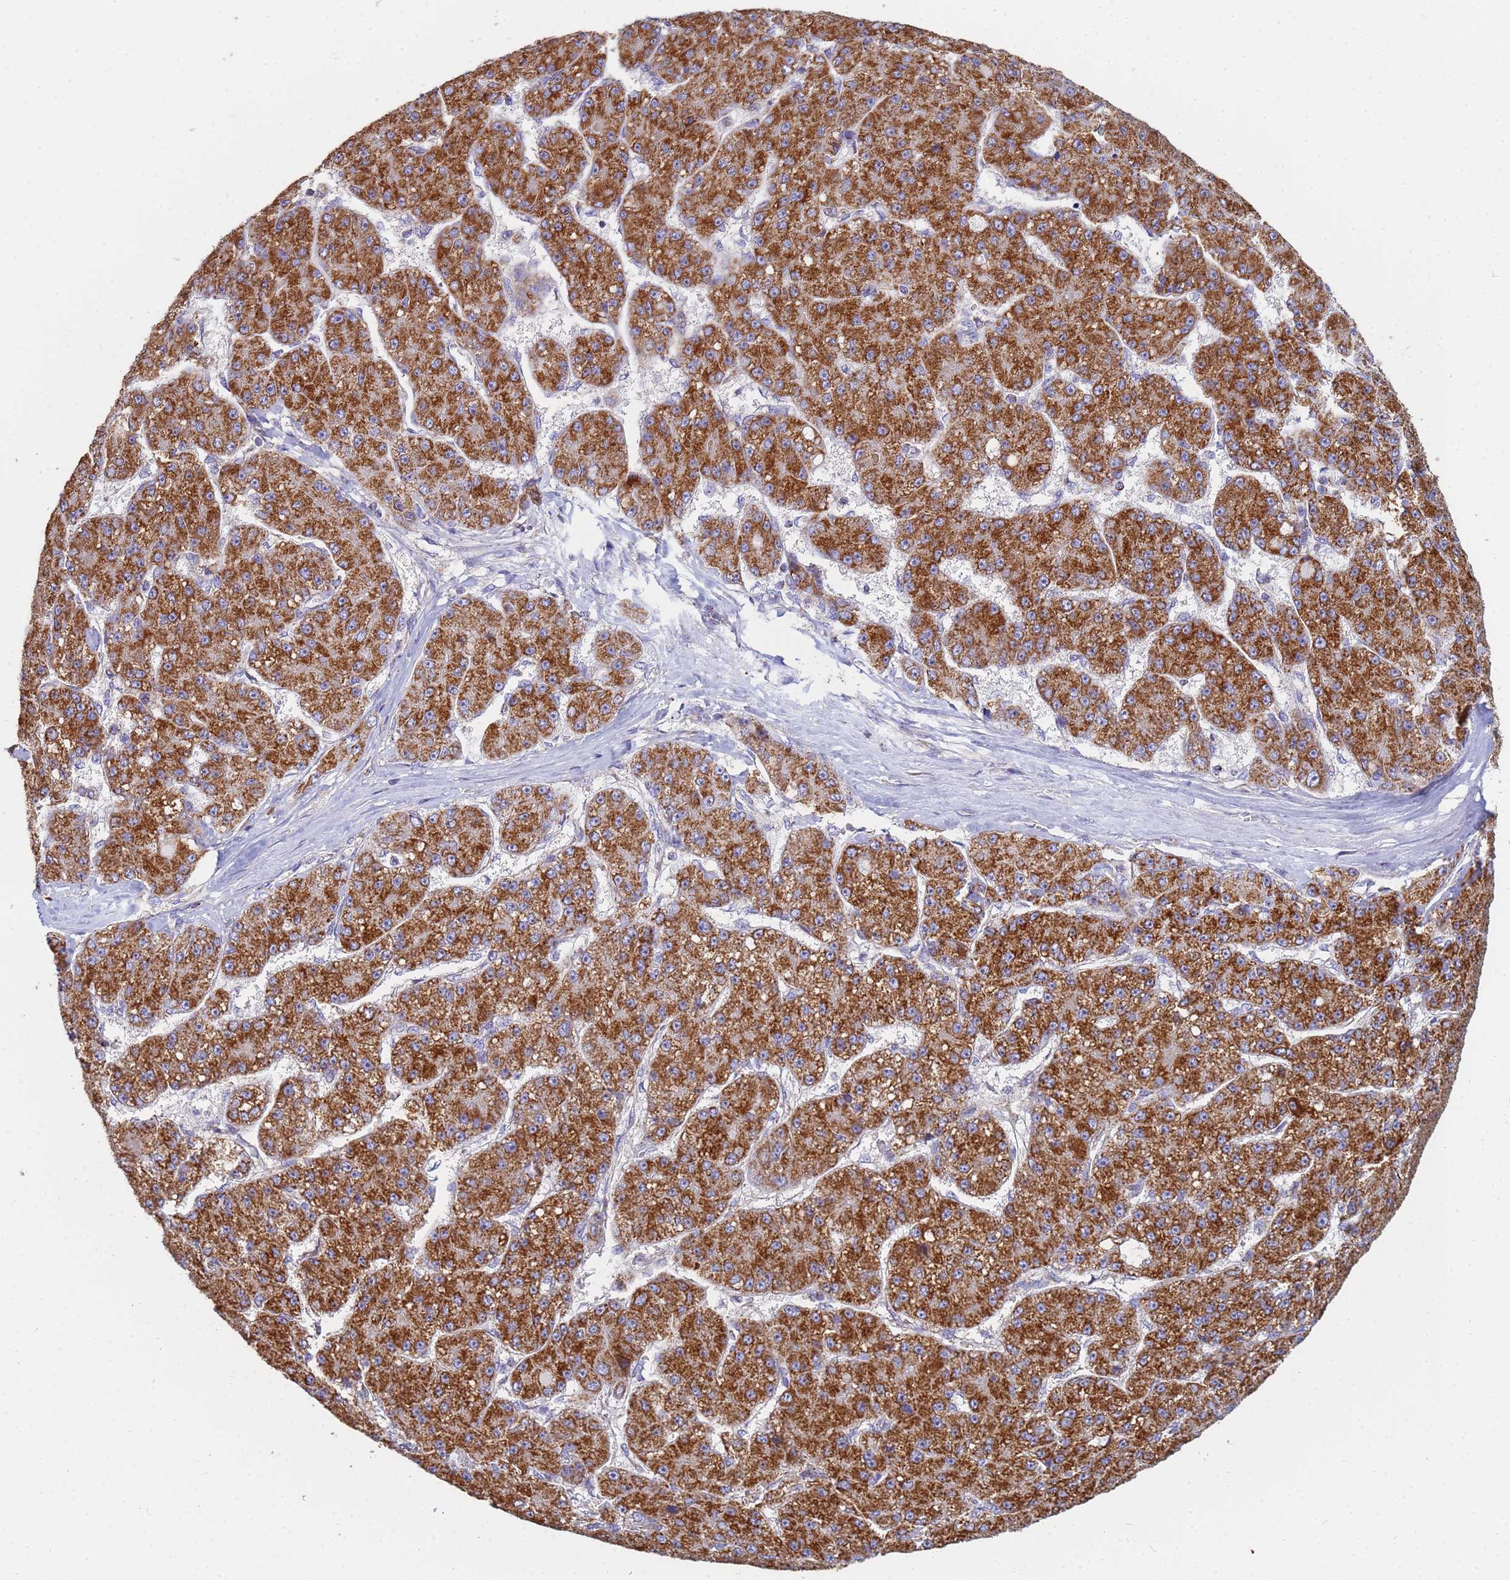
{"staining": {"intensity": "strong", "quantity": ">75%", "location": "cytoplasmic/membranous"}, "tissue": "liver cancer", "cell_type": "Tumor cells", "image_type": "cancer", "snomed": [{"axis": "morphology", "description": "Carcinoma, Hepatocellular, NOS"}, {"axis": "topography", "description": "Liver"}], "caption": "Brown immunohistochemical staining in human liver hepatocellular carcinoma exhibits strong cytoplasmic/membranous positivity in about >75% of tumor cells. The protein of interest is shown in brown color, while the nuclei are stained blue.", "gene": "UQCRH", "patient": {"sex": "male", "age": 67}}